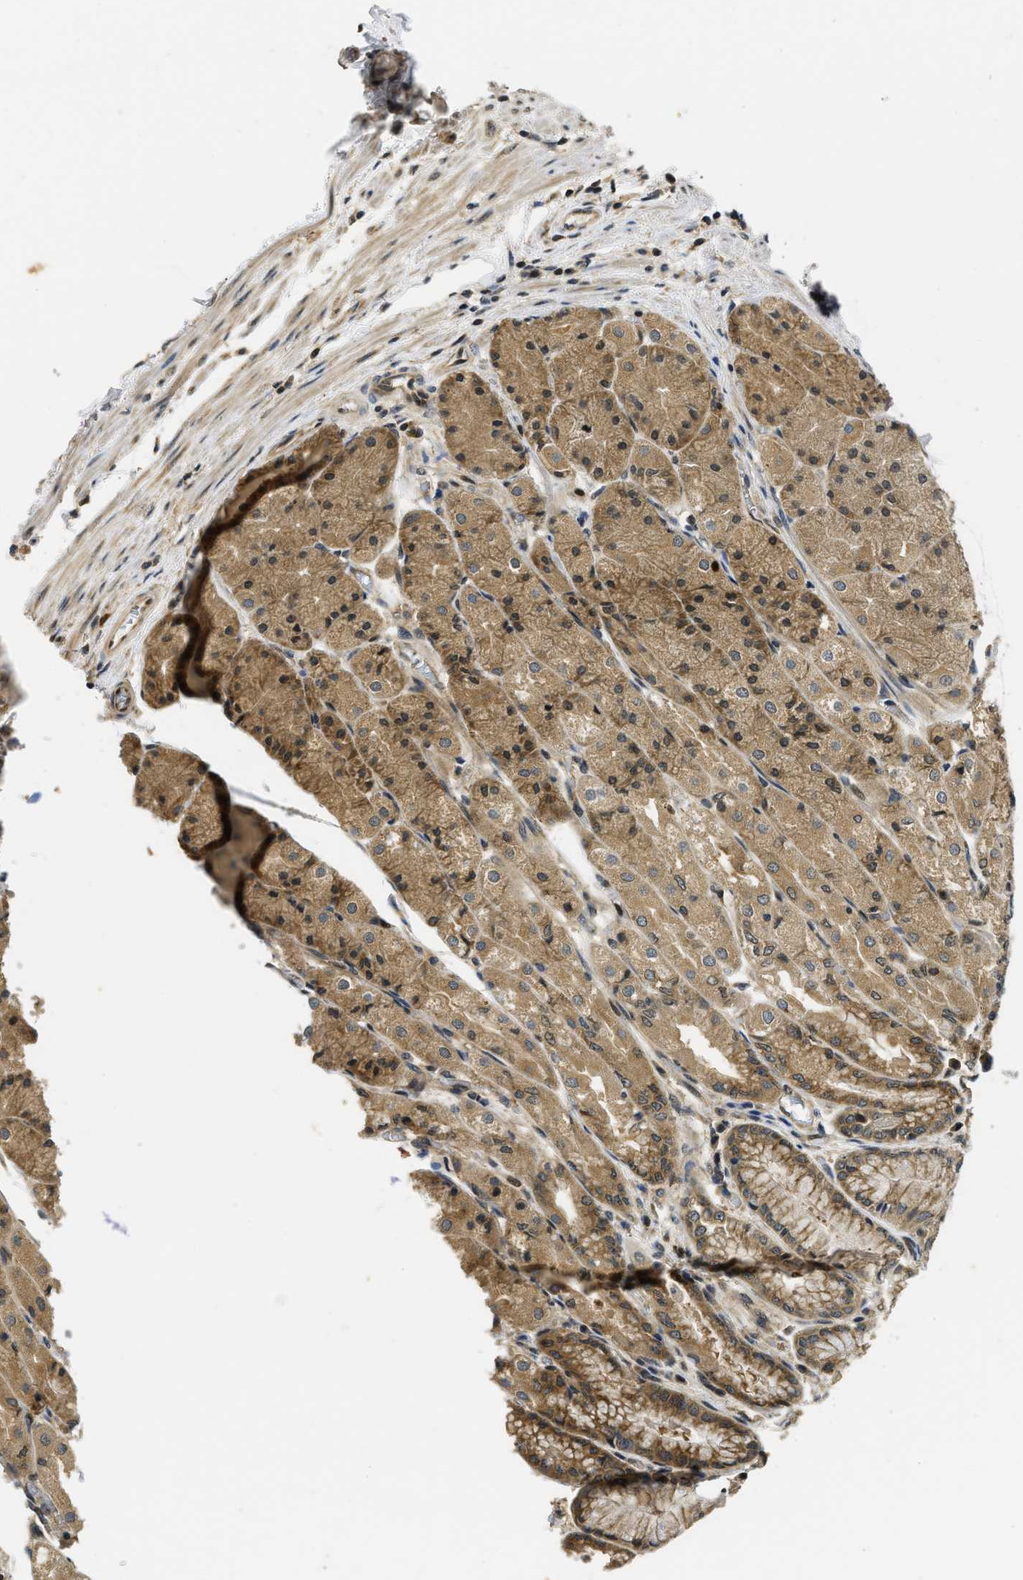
{"staining": {"intensity": "moderate", "quantity": ">75%", "location": "cytoplasmic/membranous,nuclear"}, "tissue": "stomach", "cell_type": "Glandular cells", "image_type": "normal", "snomed": [{"axis": "morphology", "description": "Normal tissue, NOS"}, {"axis": "topography", "description": "Stomach, upper"}], "caption": "This image reveals IHC staining of normal stomach, with medium moderate cytoplasmic/membranous,nuclear positivity in about >75% of glandular cells.", "gene": "ADSL", "patient": {"sex": "male", "age": 72}}